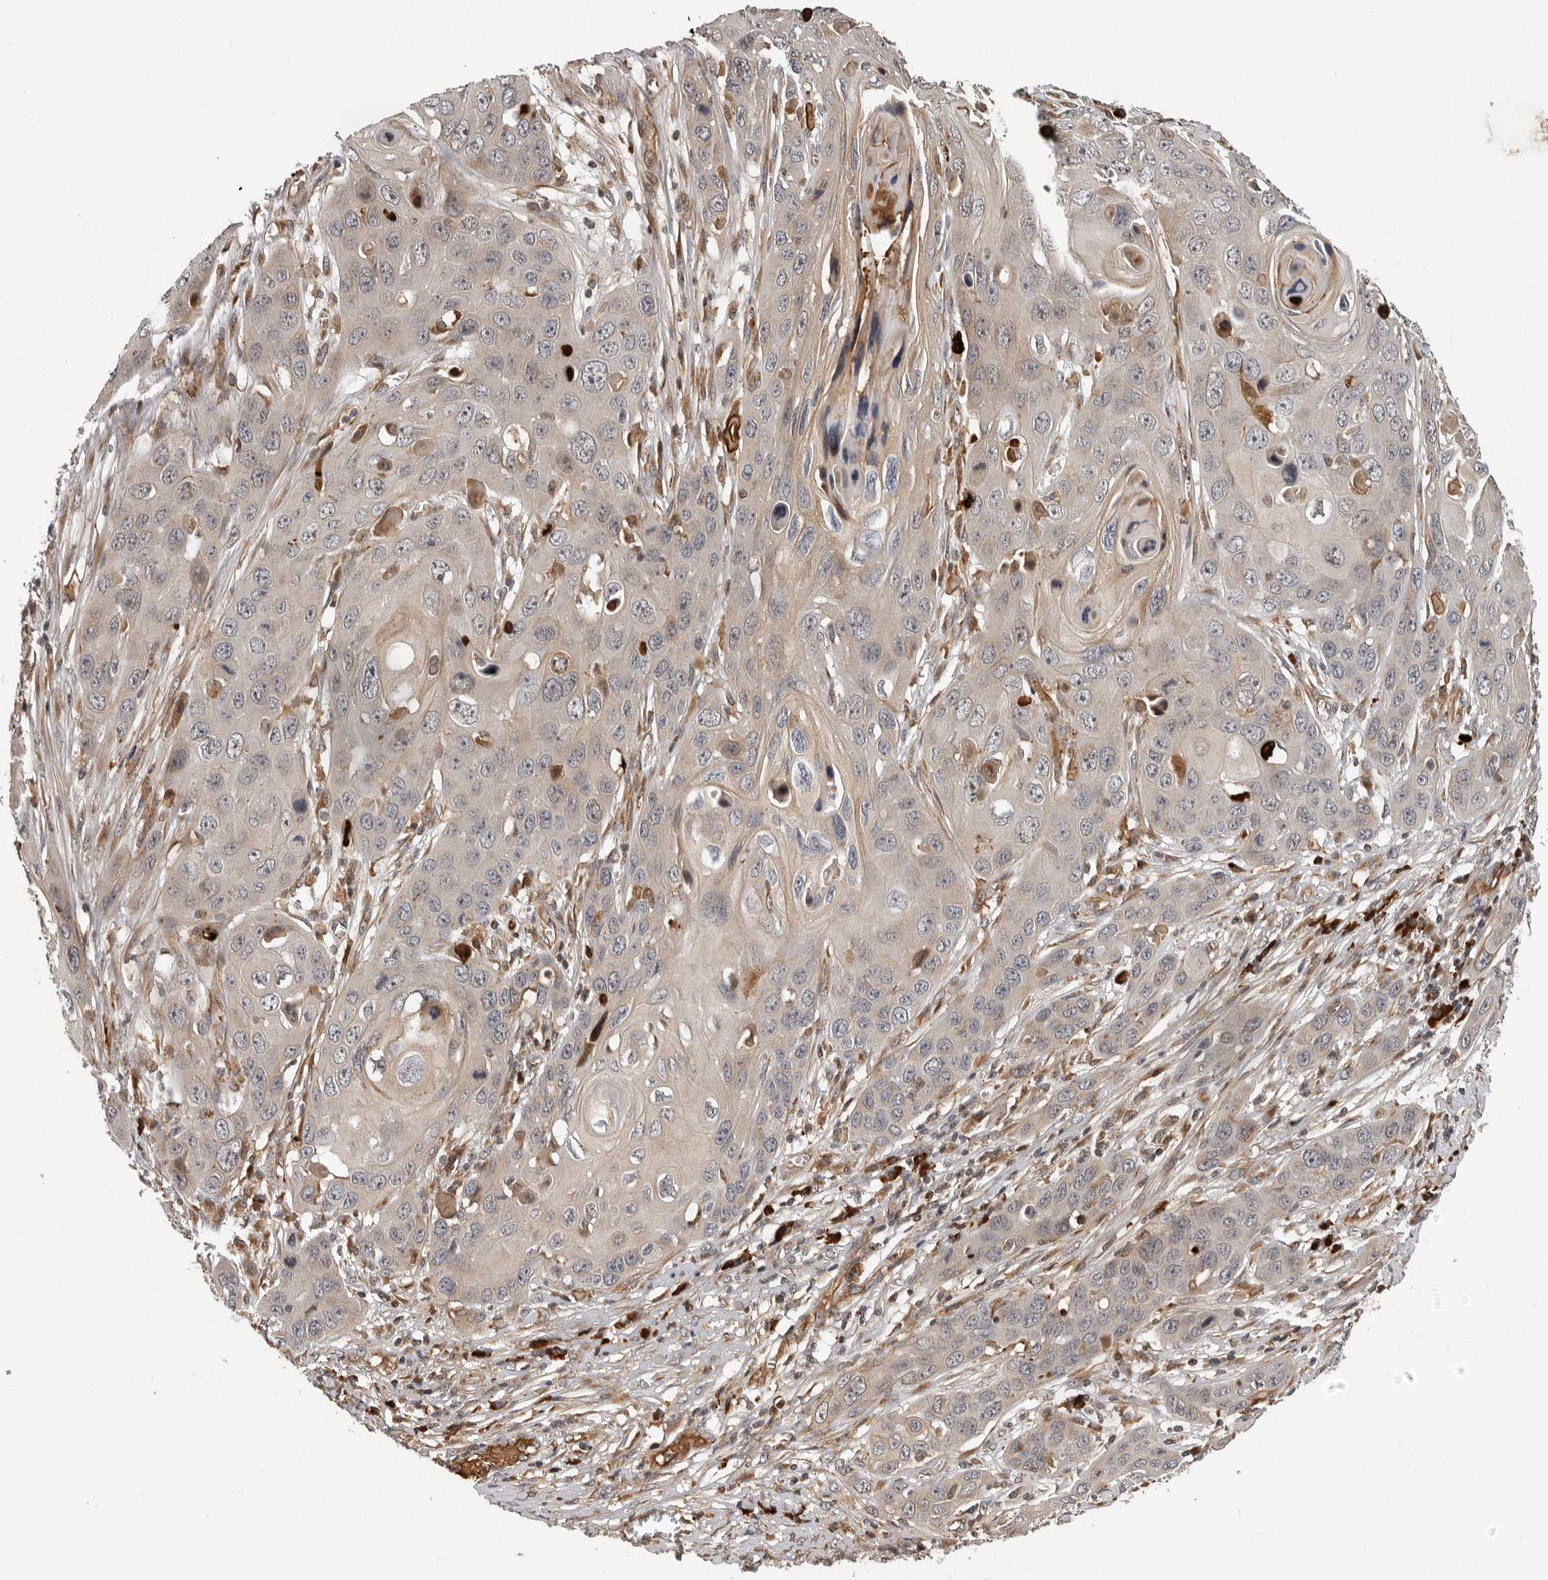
{"staining": {"intensity": "moderate", "quantity": "<25%", "location": "cytoplasmic/membranous"}, "tissue": "skin cancer", "cell_type": "Tumor cells", "image_type": "cancer", "snomed": [{"axis": "morphology", "description": "Squamous cell carcinoma, NOS"}, {"axis": "topography", "description": "Skin"}], "caption": "The histopathology image reveals immunohistochemical staining of skin cancer. There is moderate cytoplasmic/membranous expression is appreciated in about <25% of tumor cells.", "gene": "RNF157", "patient": {"sex": "male", "age": 55}}